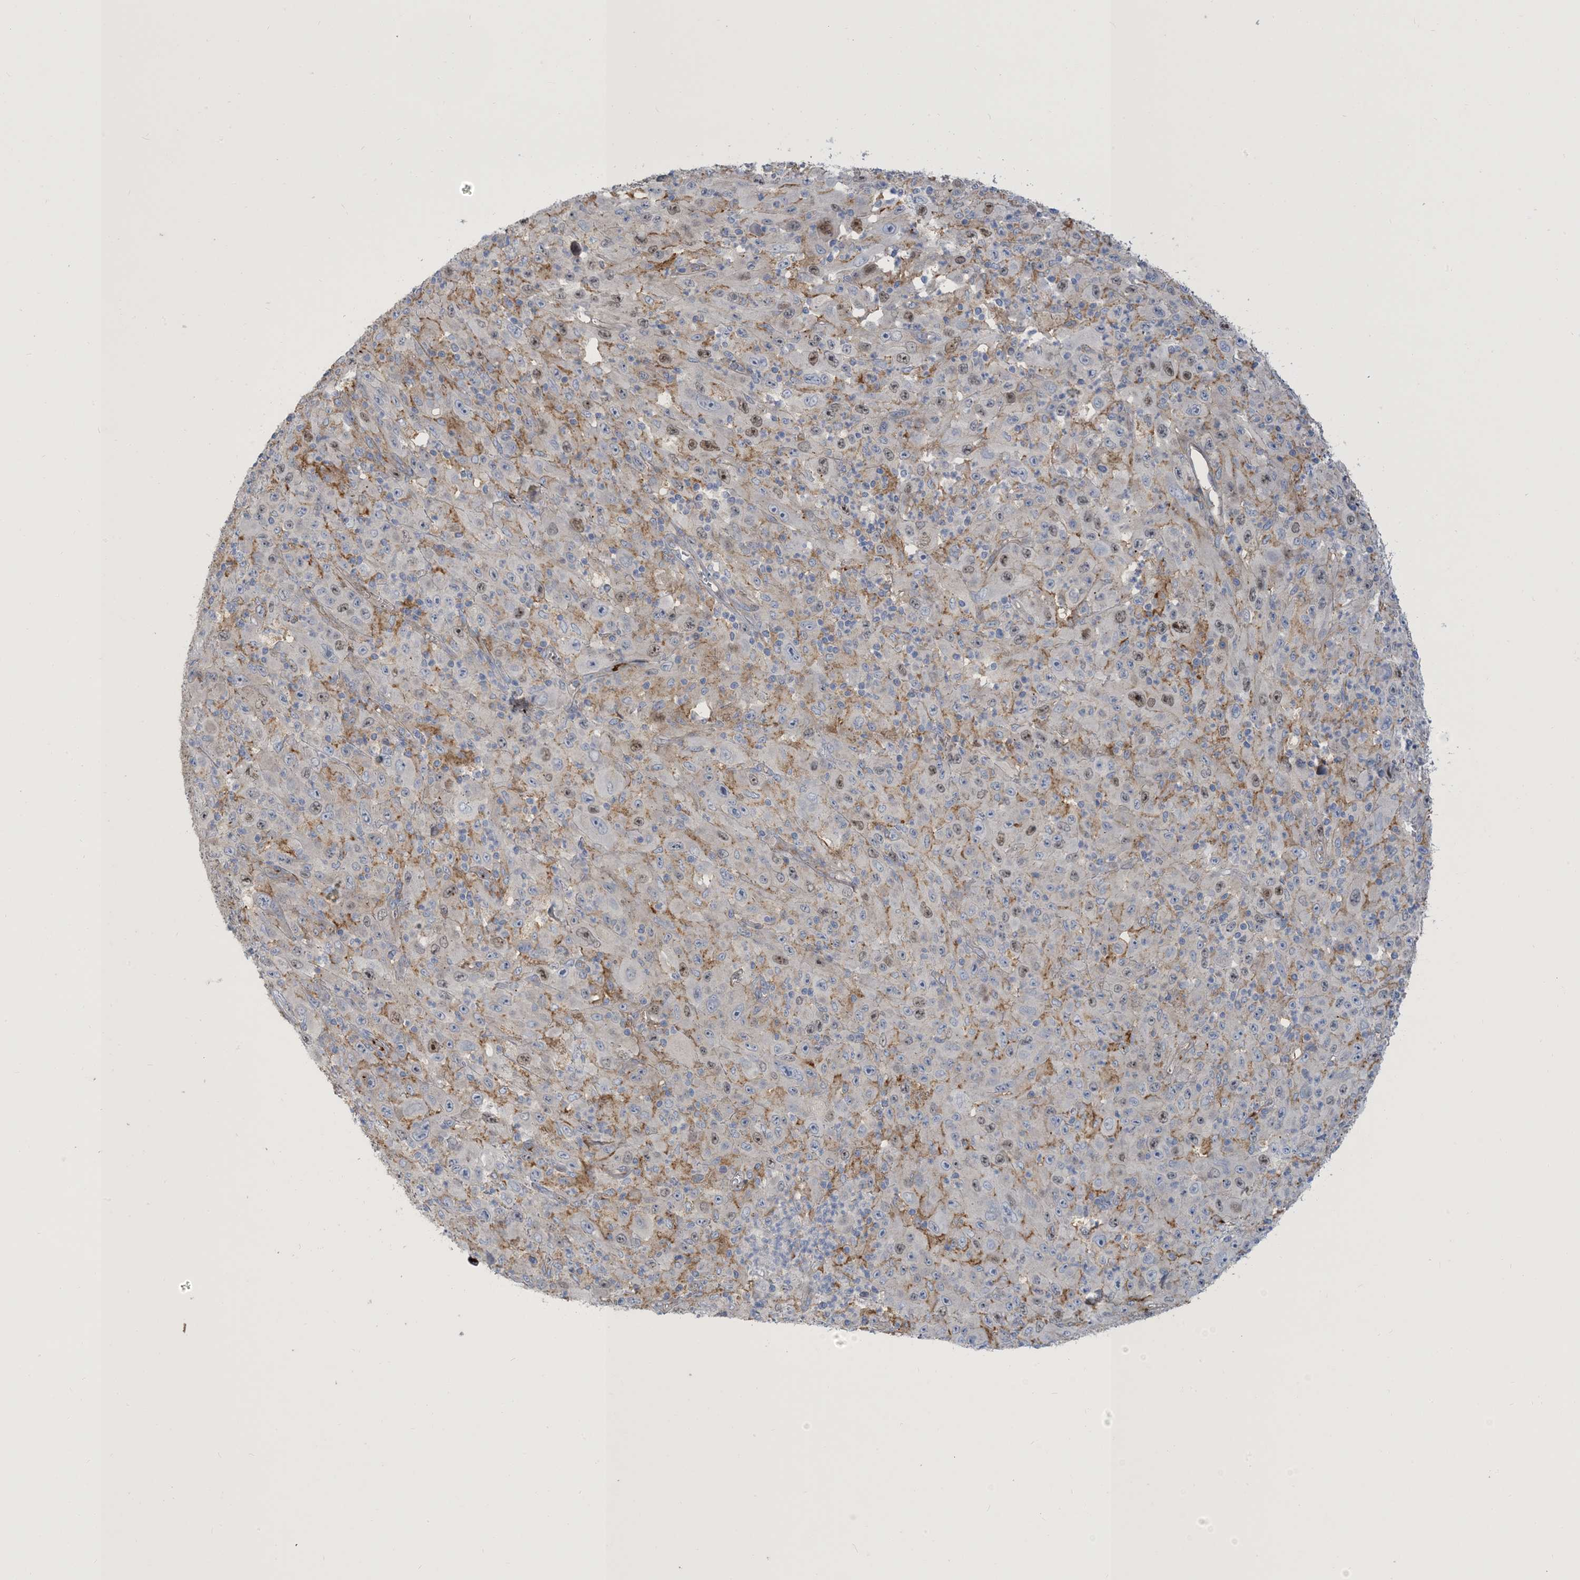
{"staining": {"intensity": "moderate", "quantity": "<25%", "location": "nuclear"}, "tissue": "melanoma", "cell_type": "Tumor cells", "image_type": "cancer", "snomed": [{"axis": "morphology", "description": "Malignant melanoma, Metastatic site"}, {"axis": "topography", "description": "Skin"}], "caption": "A low amount of moderate nuclear staining is present in about <25% of tumor cells in melanoma tissue. (brown staining indicates protein expression, while blue staining denotes nuclei).", "gene": "PEAR1", "patient": {"sex": "female", "age": 56}}